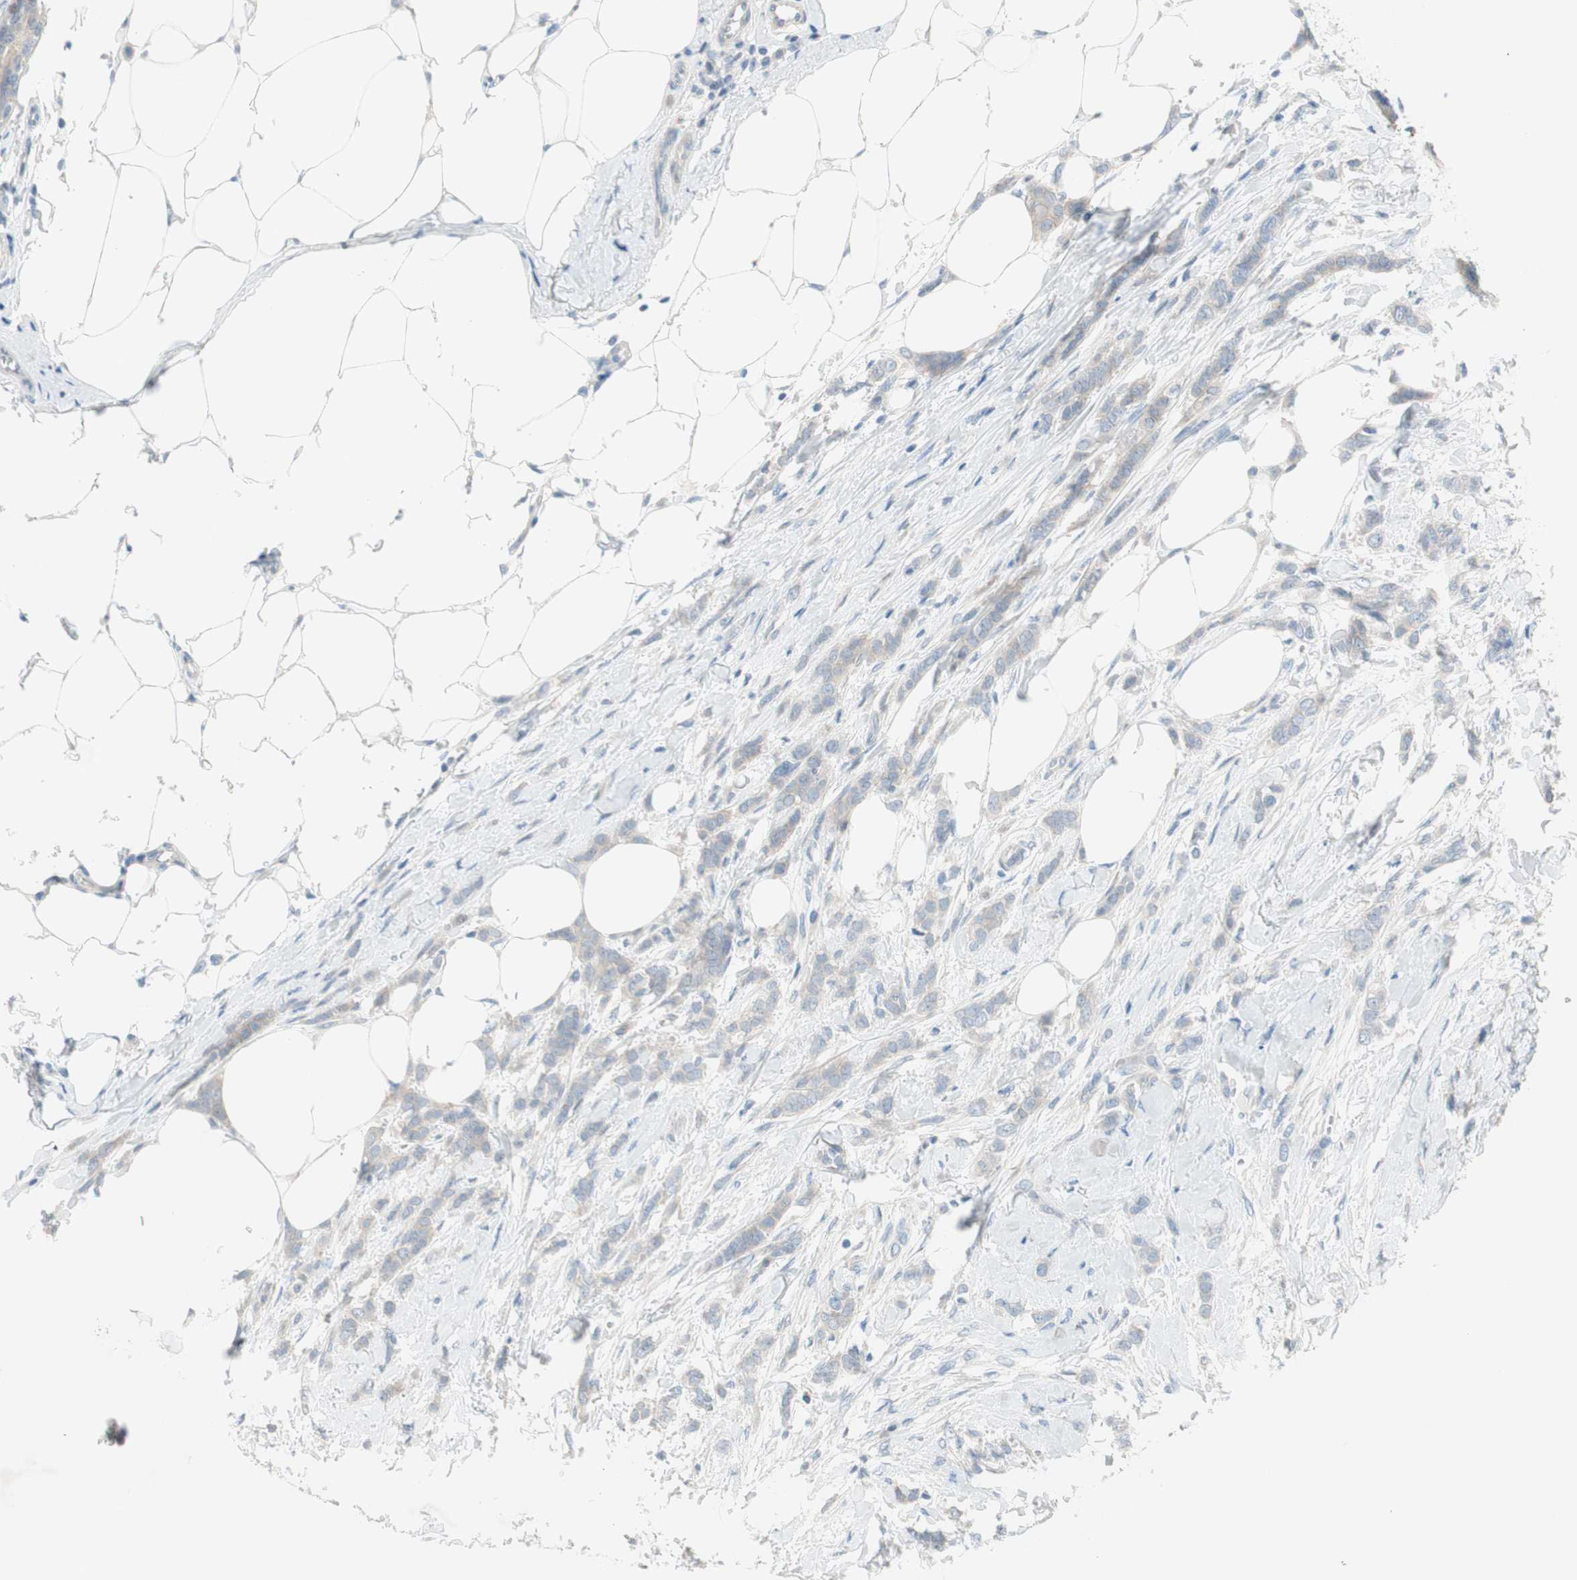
{"staining": {"intensity": "negative", "quantity": "none", "location": "none"}, "tissue": "breast cancer", "cell_type": "Tumor cells", "image_type": "cancer", "snomed": [{"axis": "morphology", "description": "Lobular carcinoma, in situ"}, {"axis": "morphology", "description": "Lobular carcinoma"}, {"axis": "topography", "description": "Breast"}], "caption": "A high-resolution micrograph shows immunohistochemistry staining of lobular carcinoma in situ (breast), which exhibits no significant positivity in tumor cells.", "gene": "PRRG4", "patient": {"sex": "female", "age": 41}}